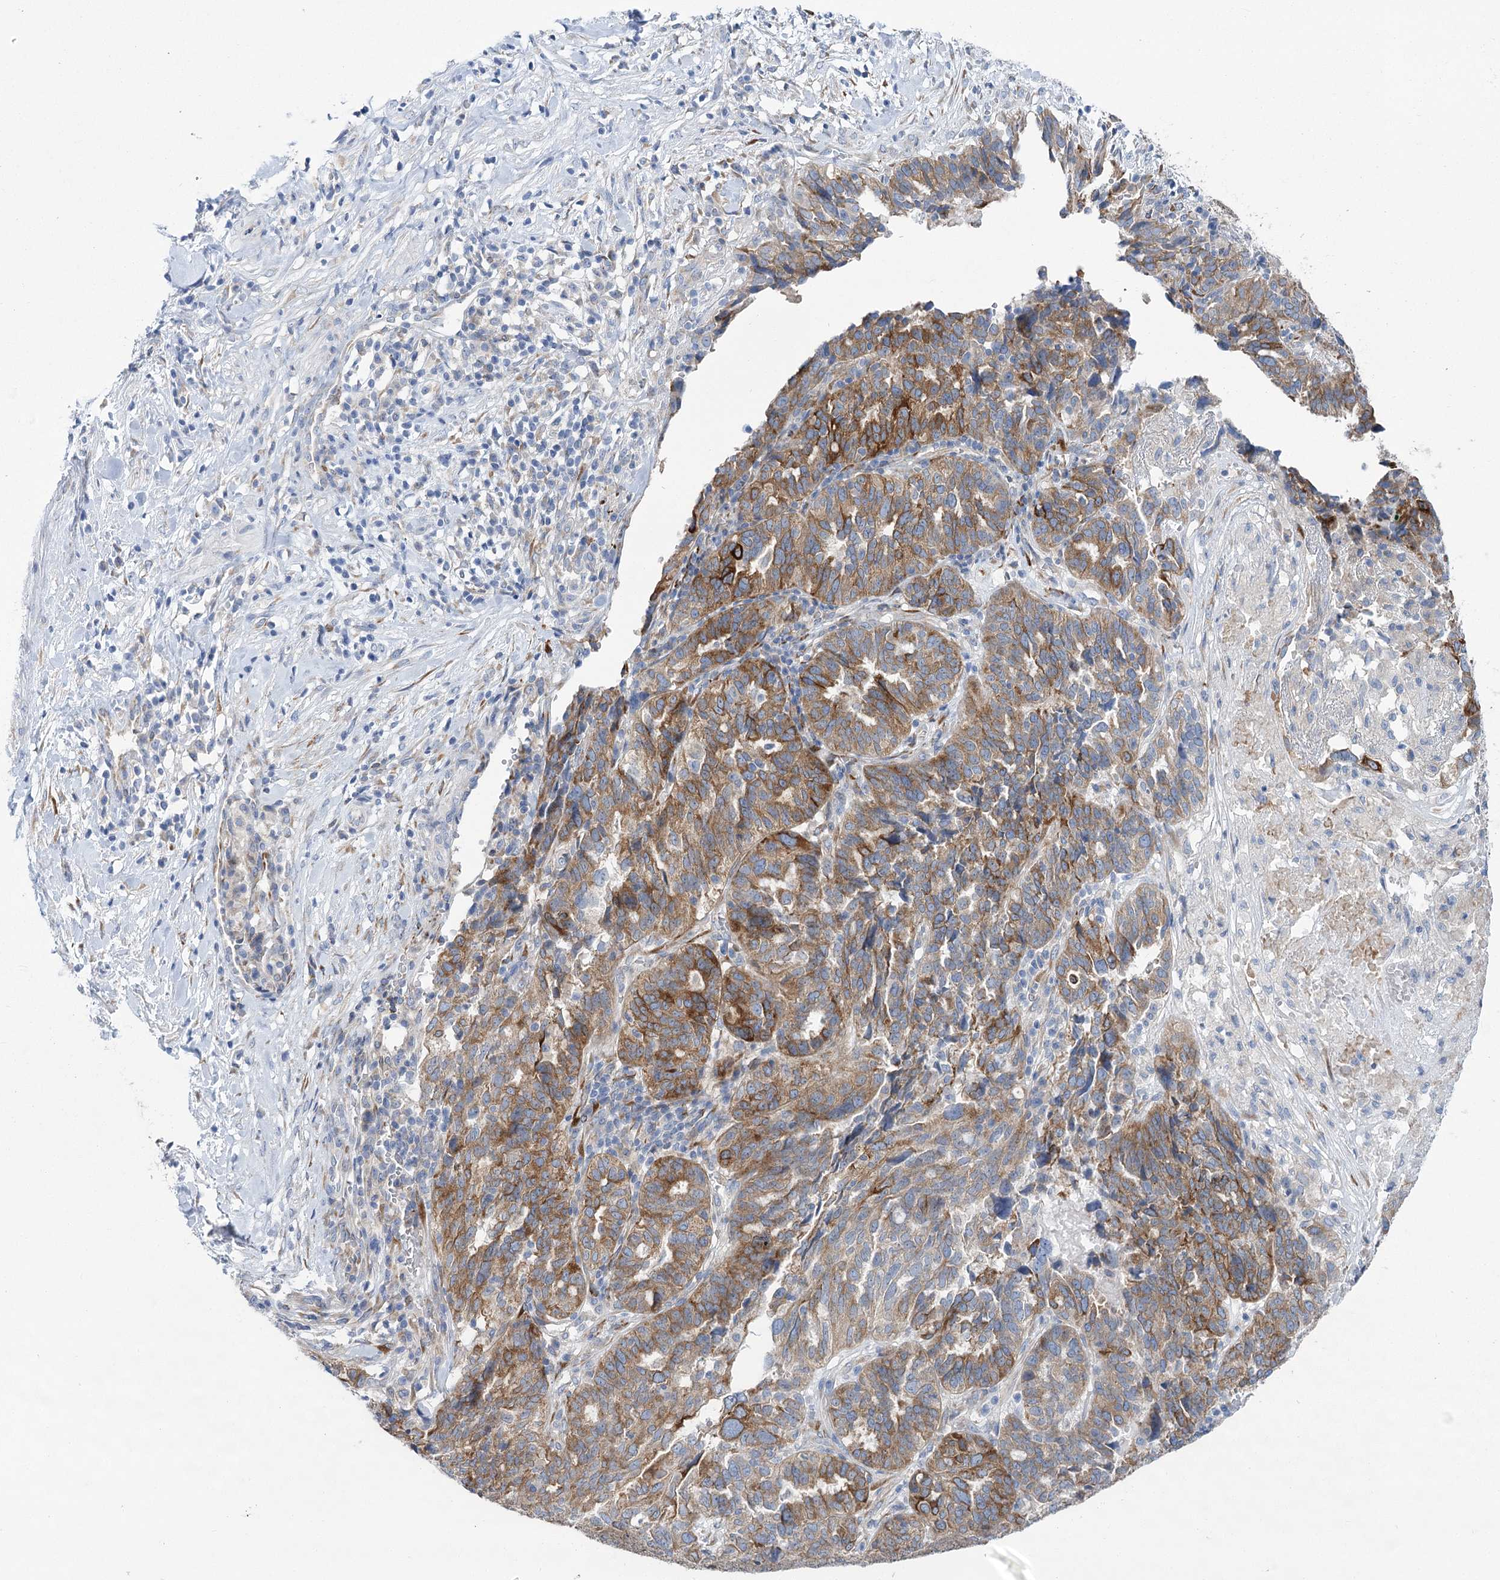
{"staining": {"intensity": "moderate", "quantity": ">75%", "location": "cytoplasmic/membranous"}, "tissue": "ovarian cancer", "cell_type": "Tumor cells", "image_type": "cancer", "snomed": [{"axis": "morphology", "description": "Cystadenocarcinoma, serous, NOS"}, {"axis": "topography", "description": "Ovary"}], "caption": "An image showing moderate cytoplasmic/membranous staining in about >75% of tumor cells in ovarian cancer, as visualized by brown immunohistochemical staining.", "gene": "YTHDC2", "patient": {"sex": "female", "age": 59}}